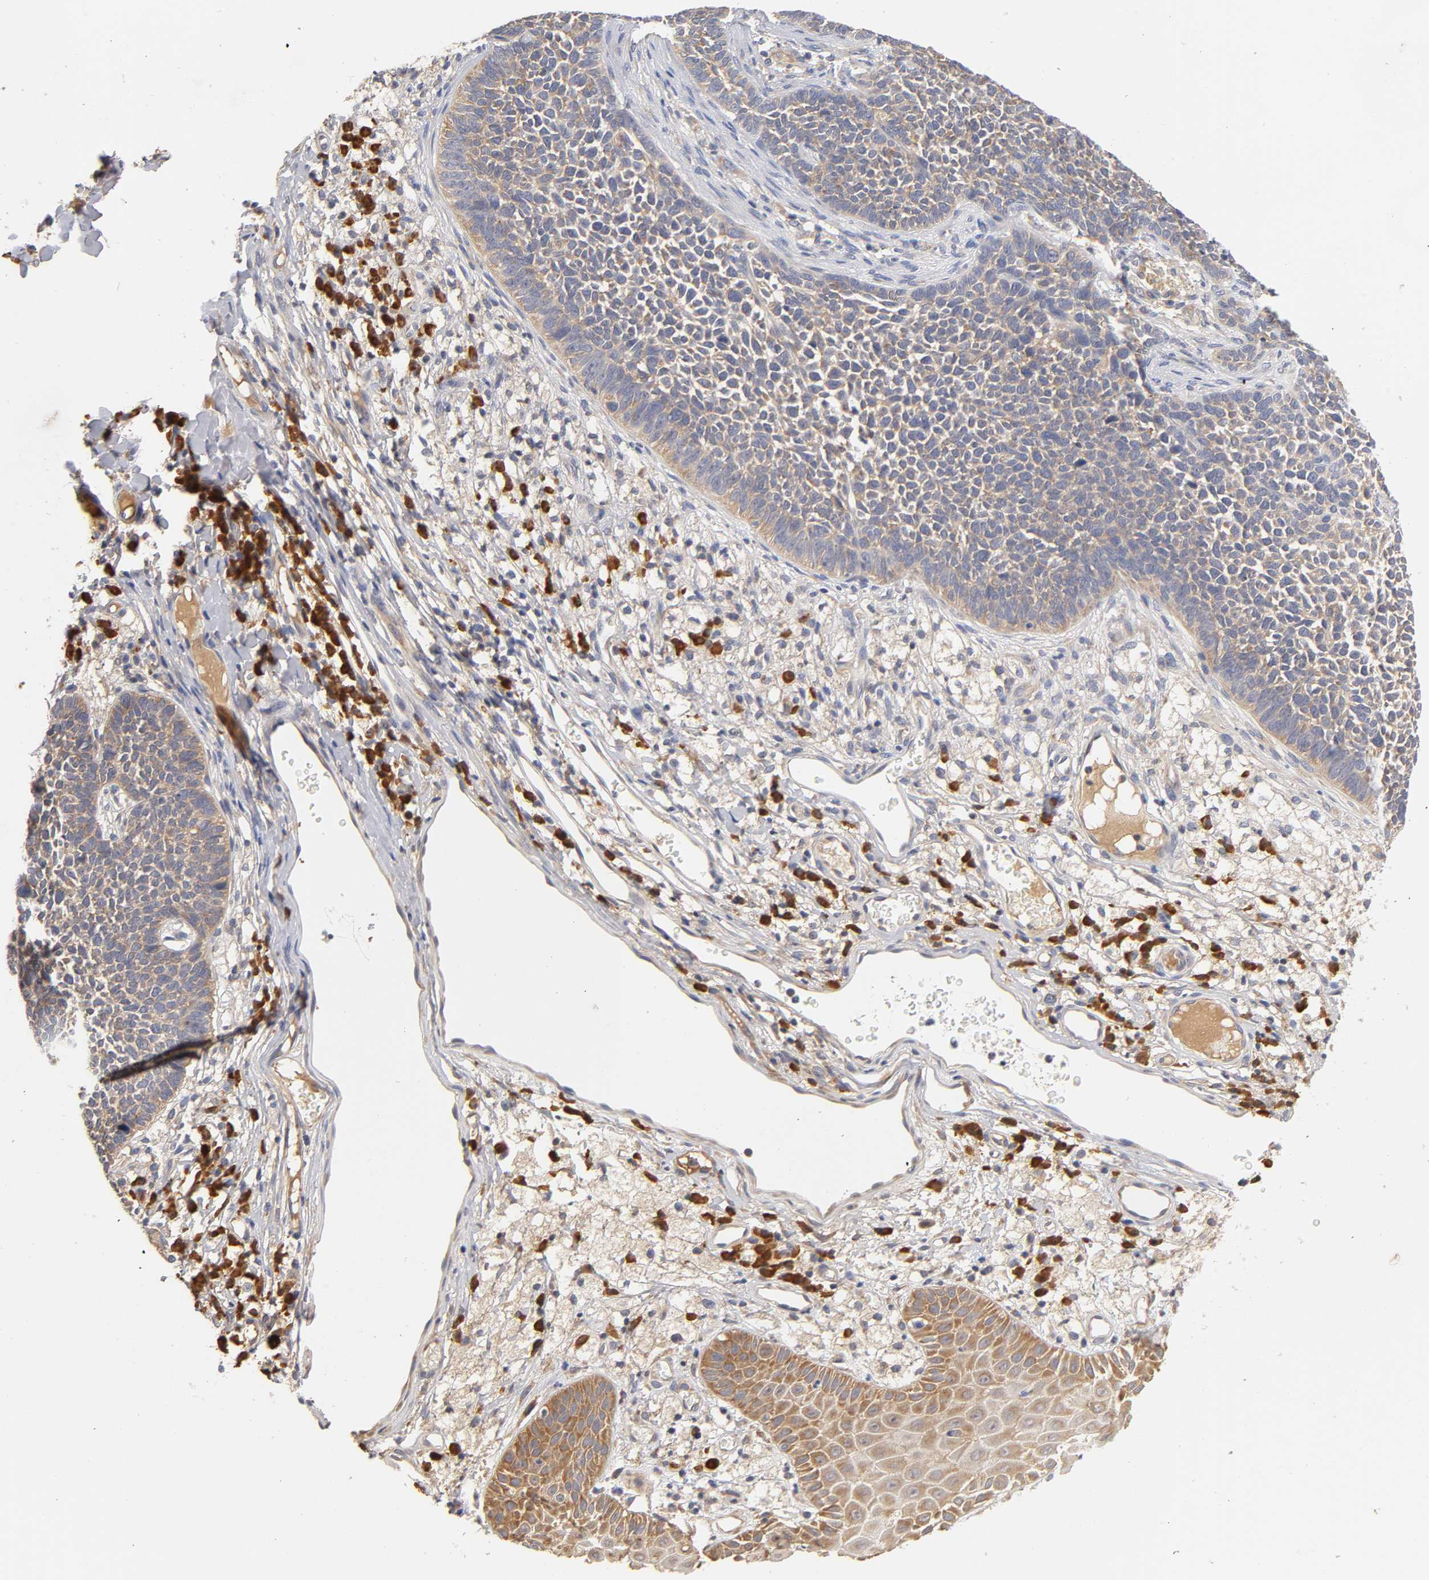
{"staining": {"intensity": "moderate", "quantity": ">75%", "location": "cytoplasmic/membranous"}, "tissue": "skin cancer", "cell_type": "Tumor cells", "image_type": "cancer", "snomed": [{"axis": "morphology", "description": "Basal cell carcinoma"}, {"axis": "topography", "description": "Skin"}], "caption": "The immunohistochemical stain labels moderate cytoplasmic/membranous expression in tumor cells of basal cell carcinoma (skin) tissue.", "gene": "RPS29", "patient": {"sex": "female", "age": 84}}